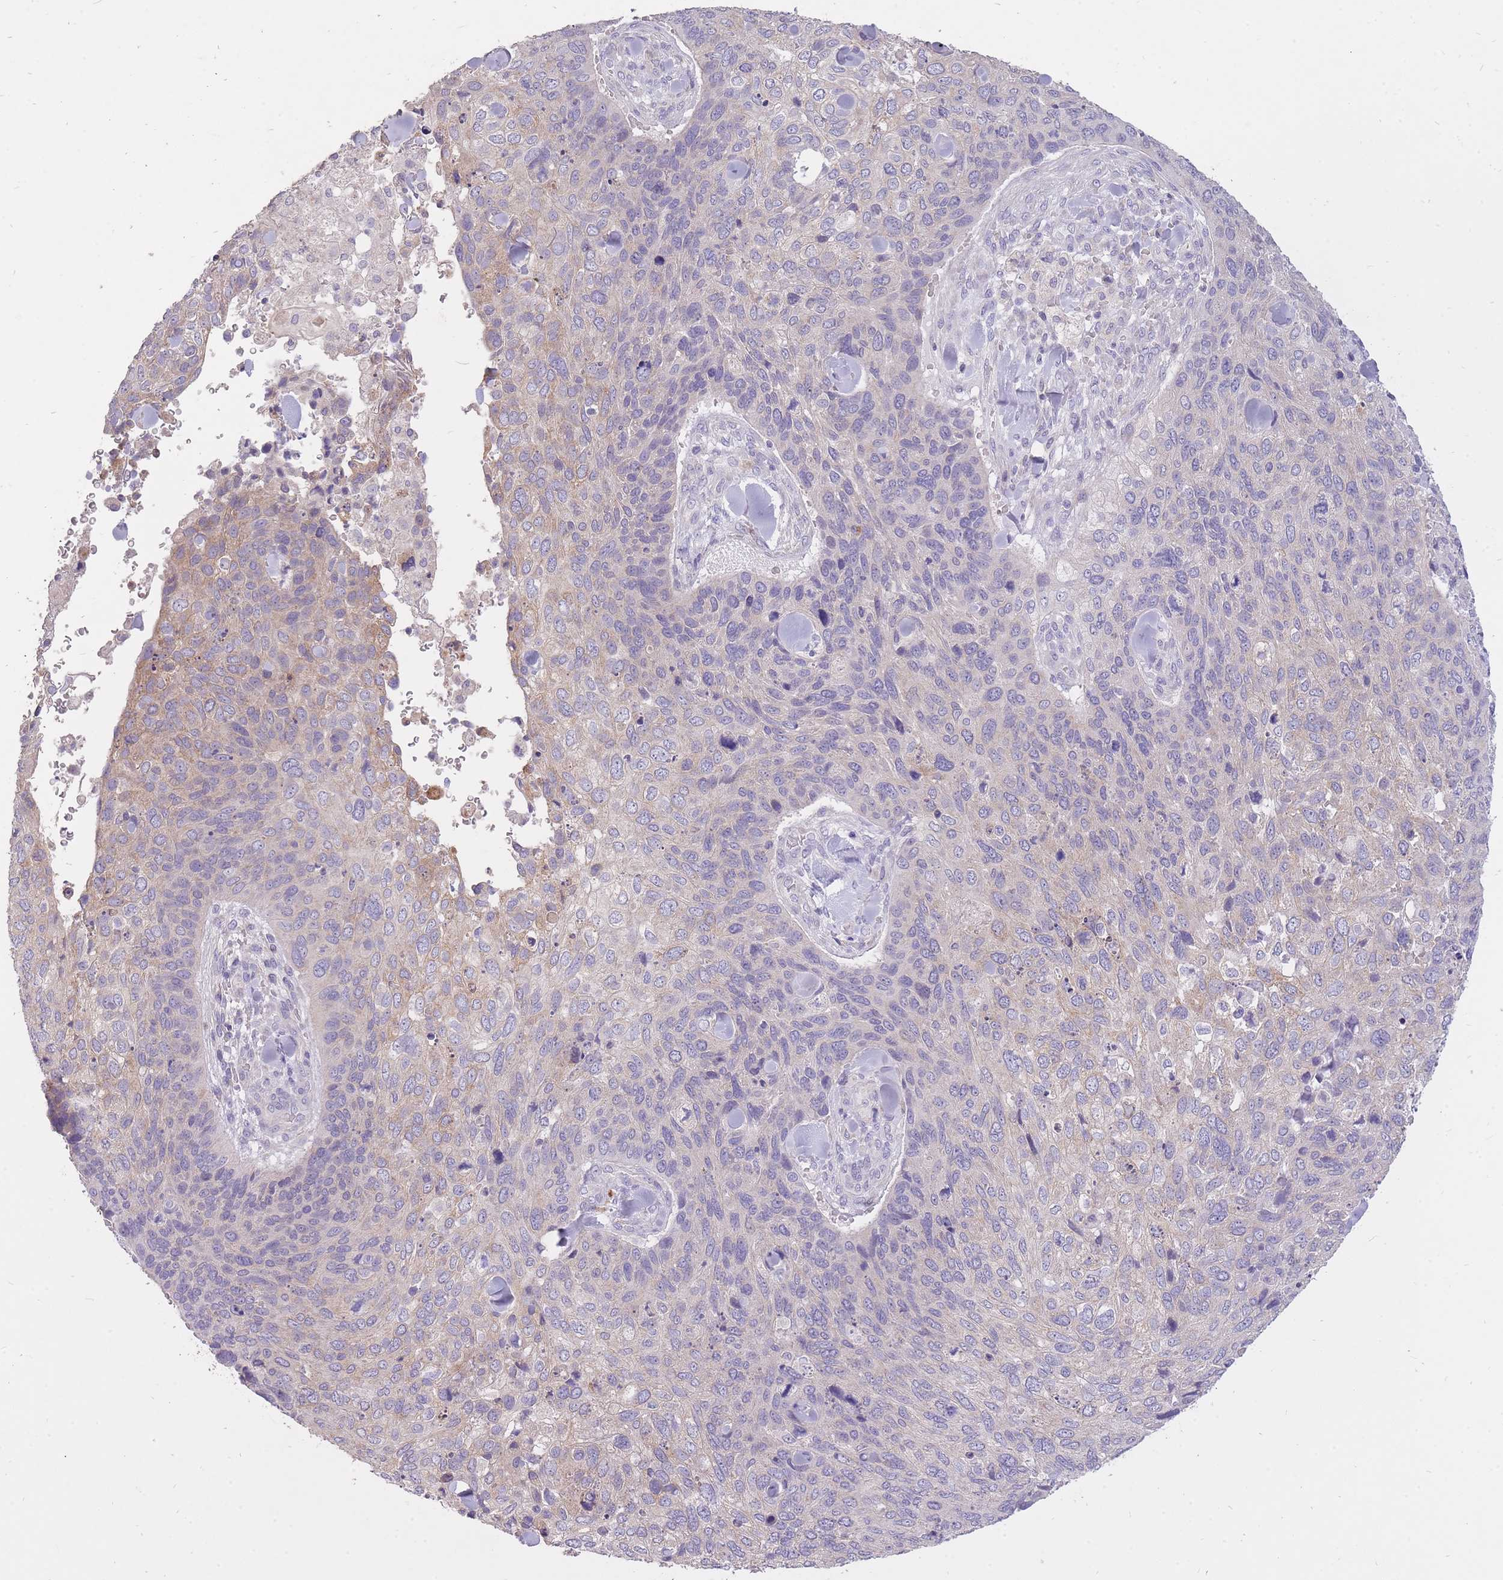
{"staining": {"intensity": "weak", "quantity": "<25%", "location": "cytoplasmic/membranous"}, "tissue": "skin cancer", "cell_type": "Tumor cells", "image_type": "cancer", "snomed": [{"axis": "morphology", "description": "Basal cell carcinoma"}, {"axis": "topography", "description": "Skin"}], "caption": "Photomicrograph shows no protein staining in tumor cells of skin basal cell carcinoma tissue.", "gene": "FRG2C", "patient": {"sex": "female", "age": 74}}